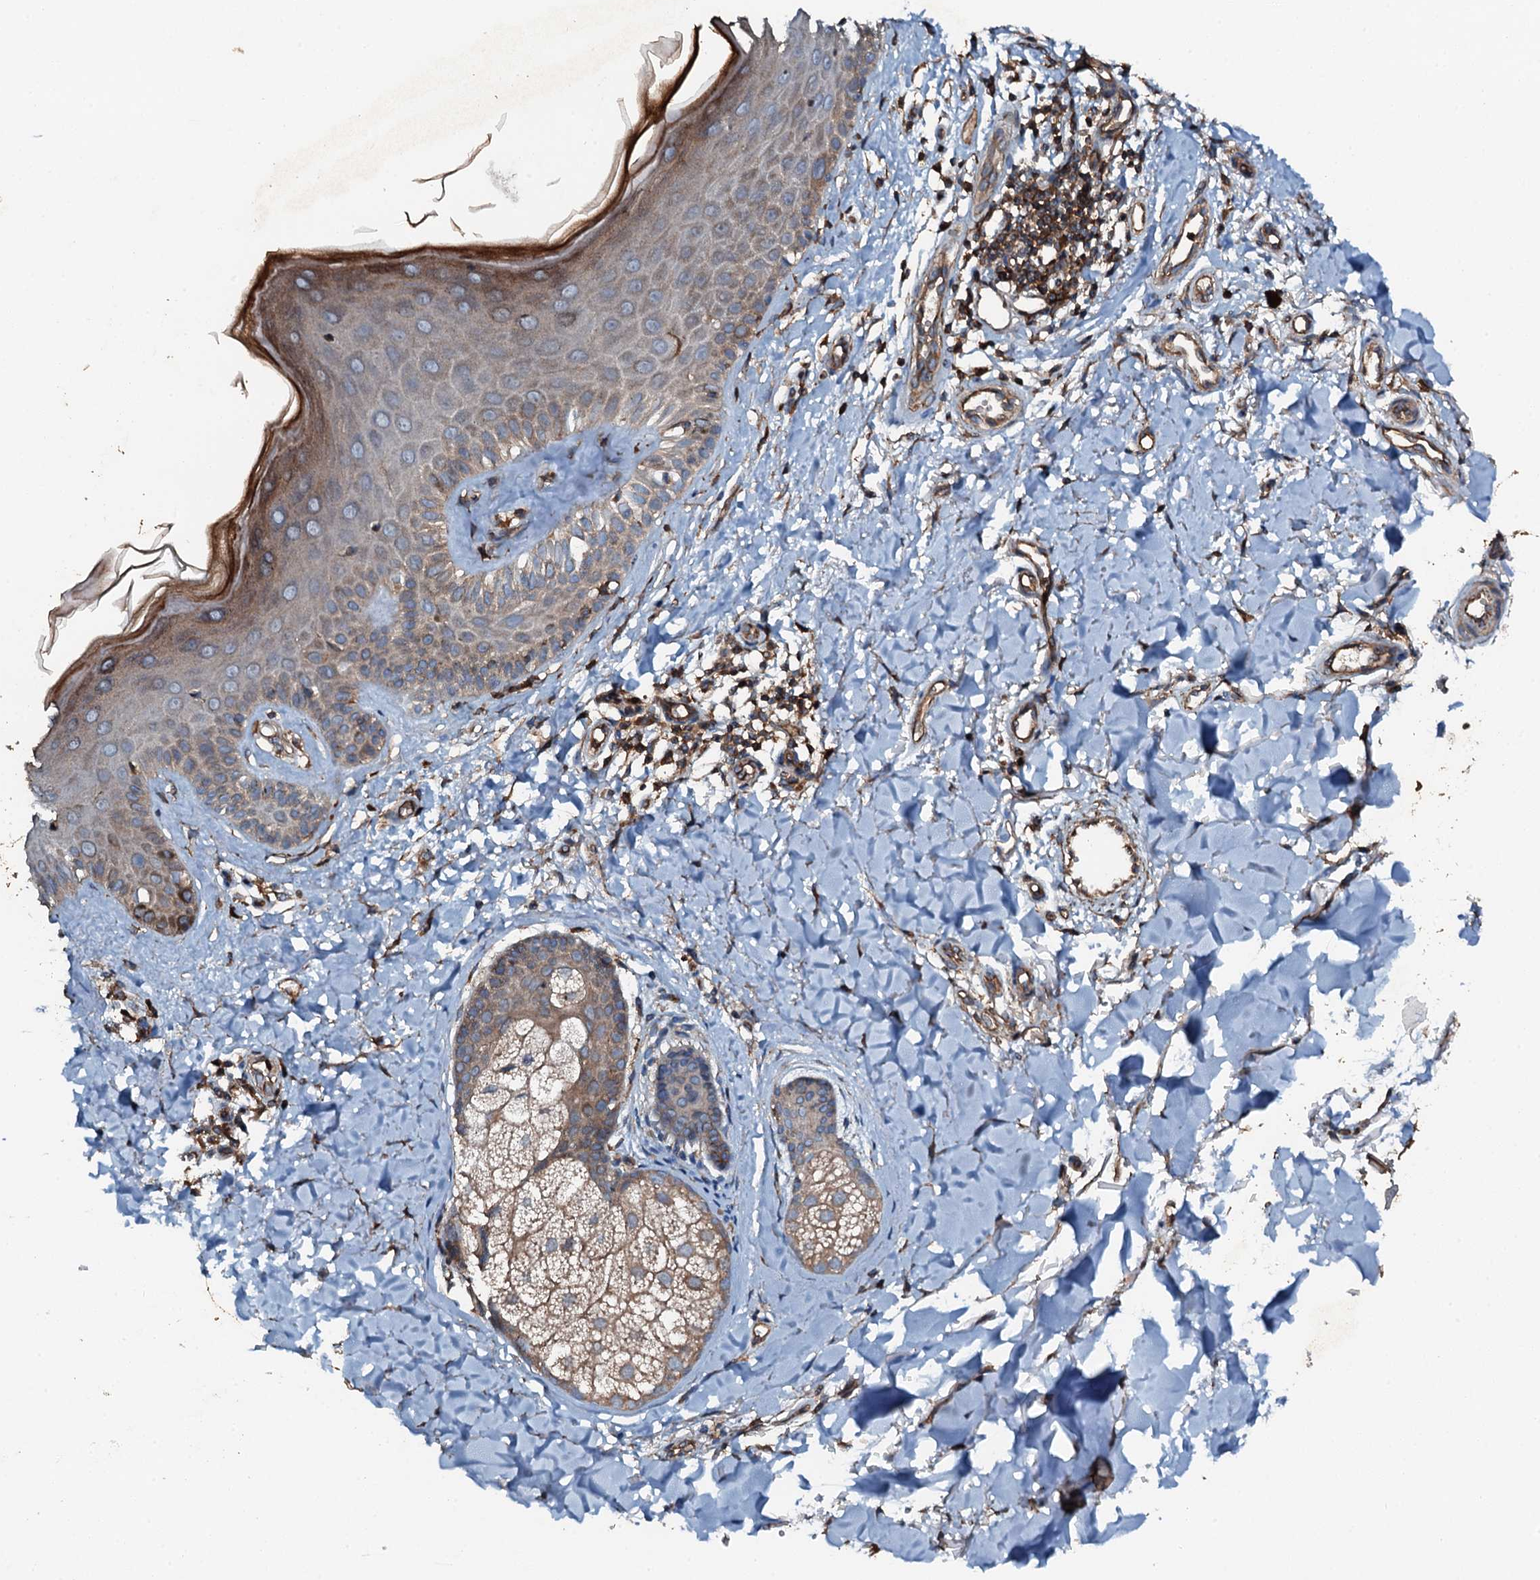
{"staining": {"intensity": "strong", "quantity": ">75%", "location": "cytoplasmic/membranous"}, "tissue": "skin", "cell_type": "Fibroblasts", "image_type": "normal", "snomed": [{"axis": "morphology", "description": "Normal tissue, NOS"}, {"axis": "topography", "description": "Skin"}], "caption": "Brown immunohistochemical staining in benign human skin reveals strong cytoplasmic/membranous expression in approximately >75% of fibroblasts.", "gene": "GRK2", "patient": {"sex": "male", "age": 52}}